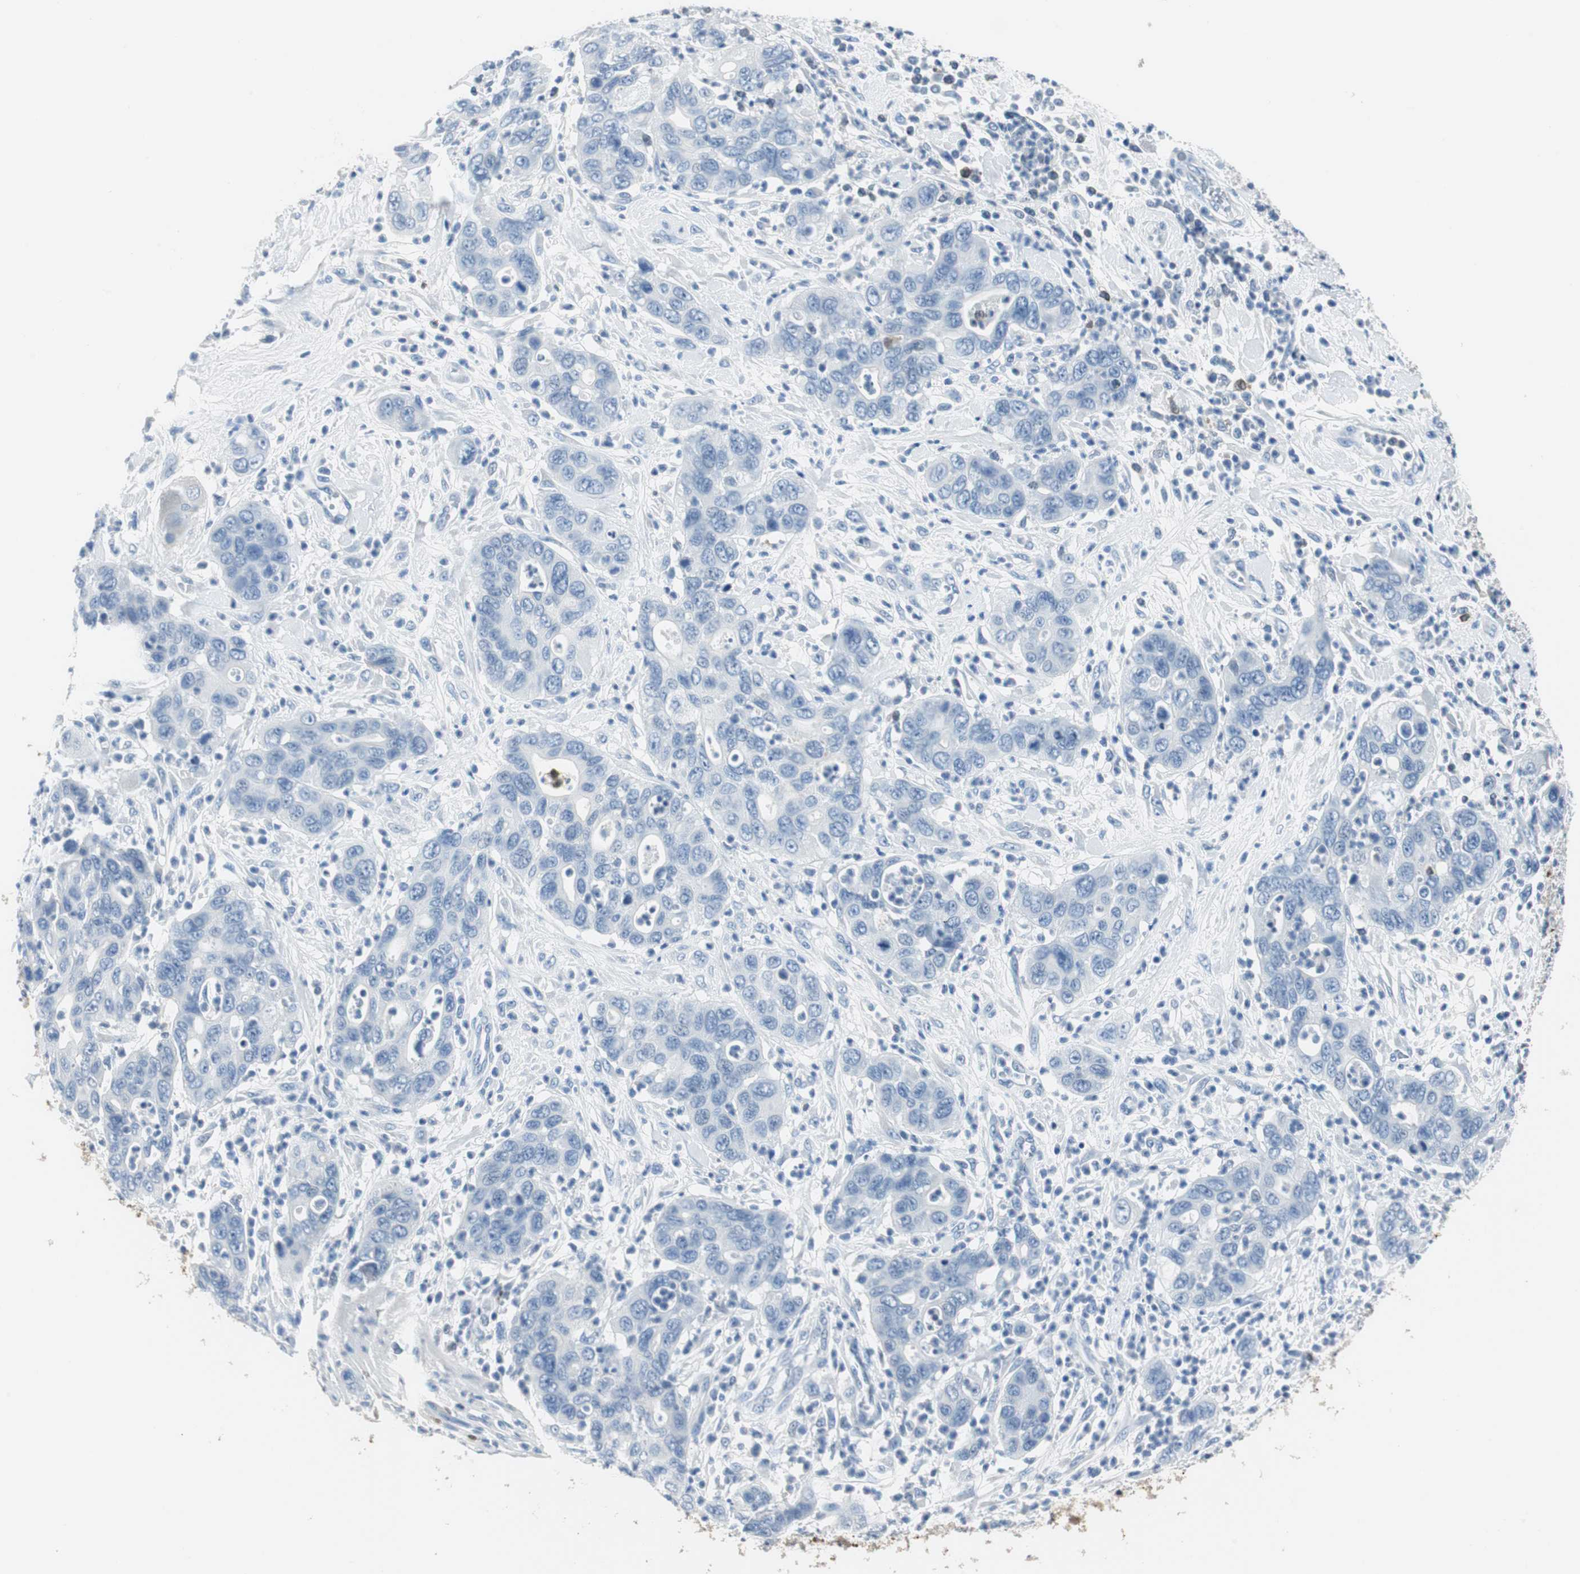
{"staining": {"intensity": "negative", "quantity": "none", "location": "none"}, "tissue": "pancreatic cancer", "cell_type": "Tumor cells", "image_type": "cancer", "snomed": [{"axis": "morphology", "description": "Adenocarcinoma, NOS"}, {"axis": "topography", "description": "Pancreas"}], "caption": "Pancreatic cancer was stained to show a protein in brown. There is no significant expression in tumor cells.", "gene": "FBP1", "patient": {"sex": "female", "age": 71}}